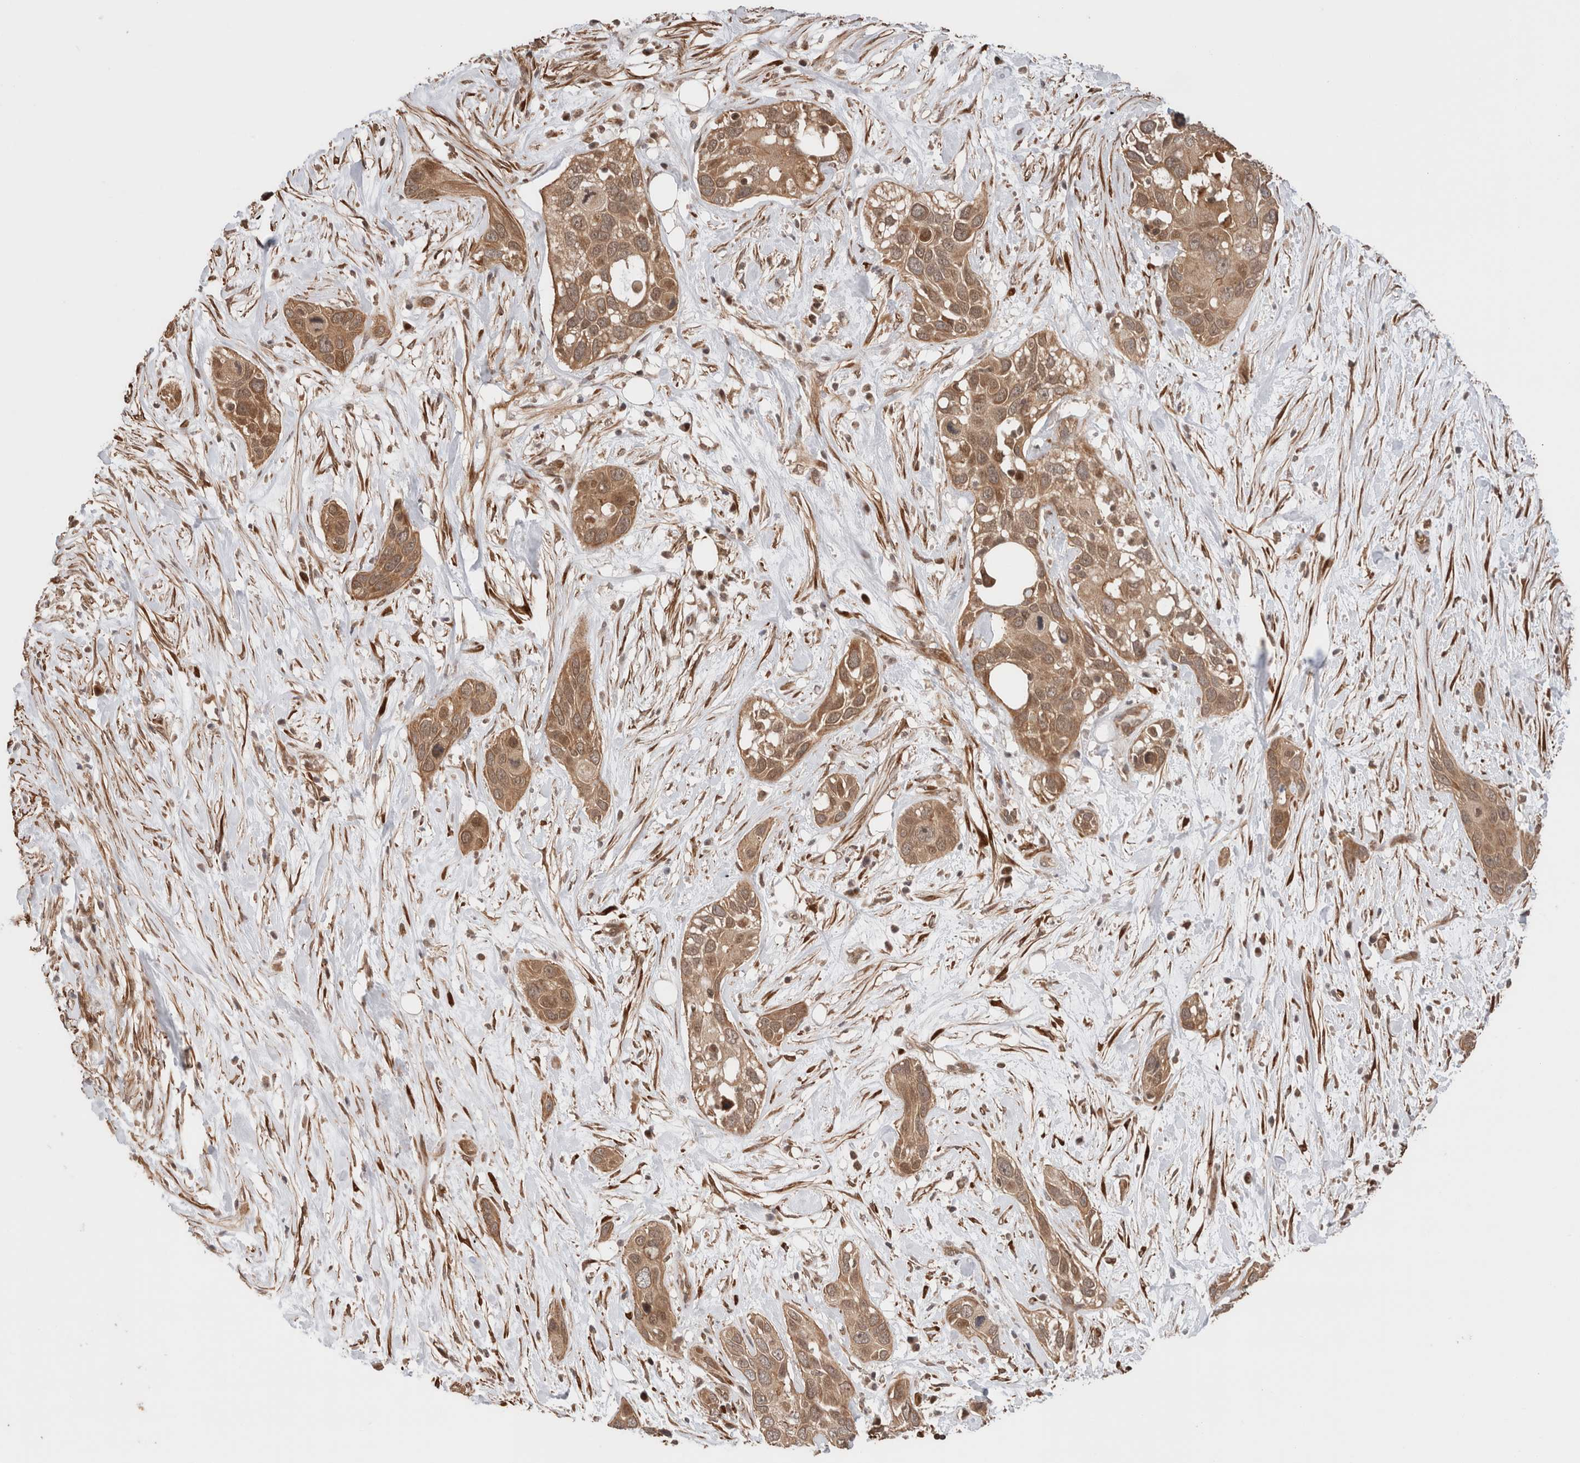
{"staining": {"intensity": "moderate", "quantity": ">75%", "location": "cytoplasmic/membranous"}, "tissue": "pancreatic cancer", "cell_type": "Tumor cells", "image_type": "cancer", "snomed": [{"axis": "morphology", "description": "Adenocarcinoma, NOS"}, {"axis": "topography", "description": "Pancreas"}], "caption": "Immunohistochemical staining of human pancreatic cancer (adenocarcinoma) demonstrates moderate cytoplasmic/membranous protein expression in approximately >75% of tumor cells.", "gene": "ZNF649", "patient": {"sex": "female", "age": 60}}